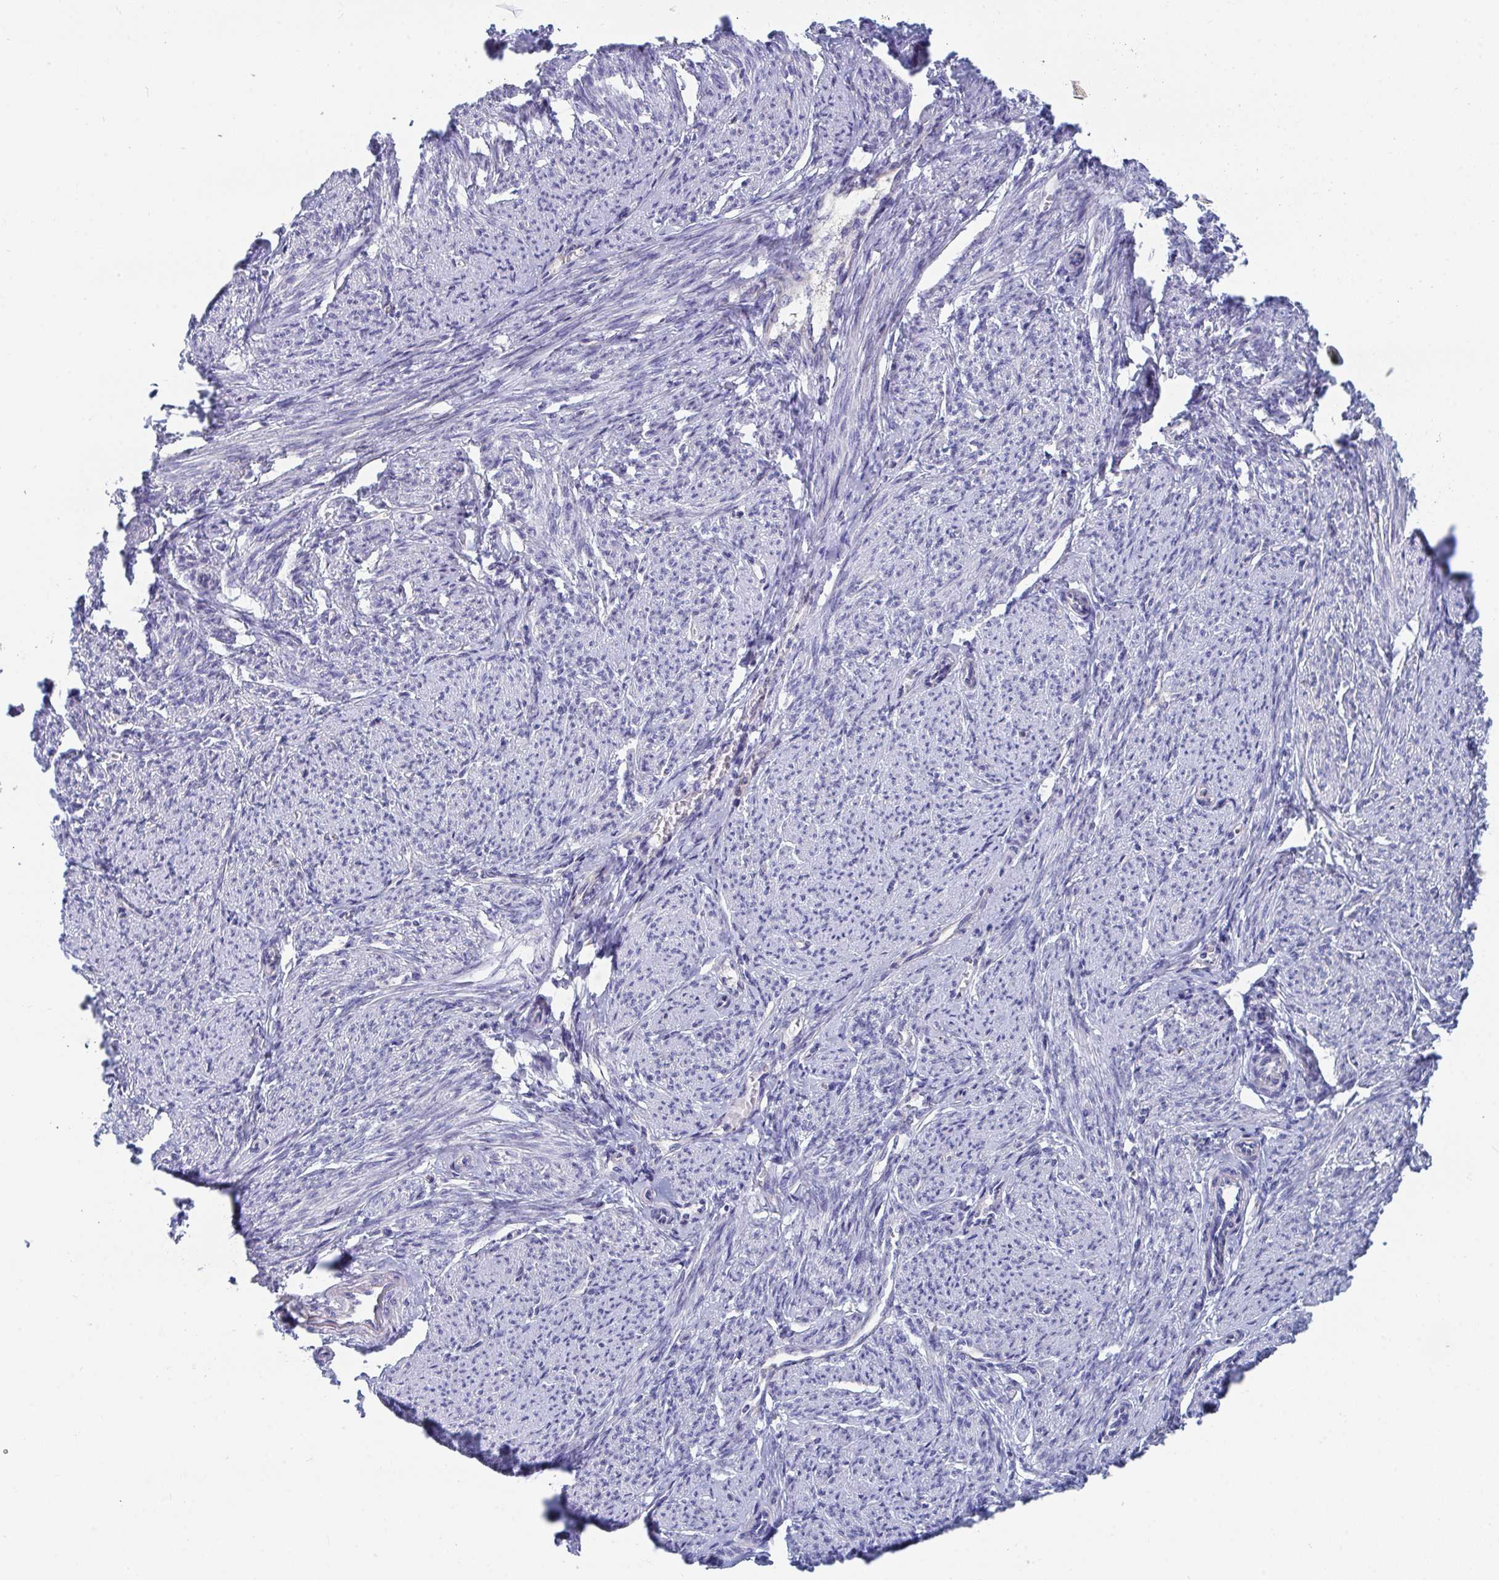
{"staining": {"intensity": "weak", "quantity": "<25%", "location": "cytoplasmic/membranous"}, "tissue": "smooth muscle", "cell_type": "Smooth muscle cells", "image_type": "normal", "snomed": [{"axis": "morphology", "description": "Normal tissue, NOS"}, {"axis": "topography", "description": "Smooth muscle"}], "caption": "This is an immunohistochemistry micrograph of unremarkable smooth muscle. There is no staining in smooth muscle cells.", "gene": "P2RX3", "patient": {"sex": "female", "age": 65}}